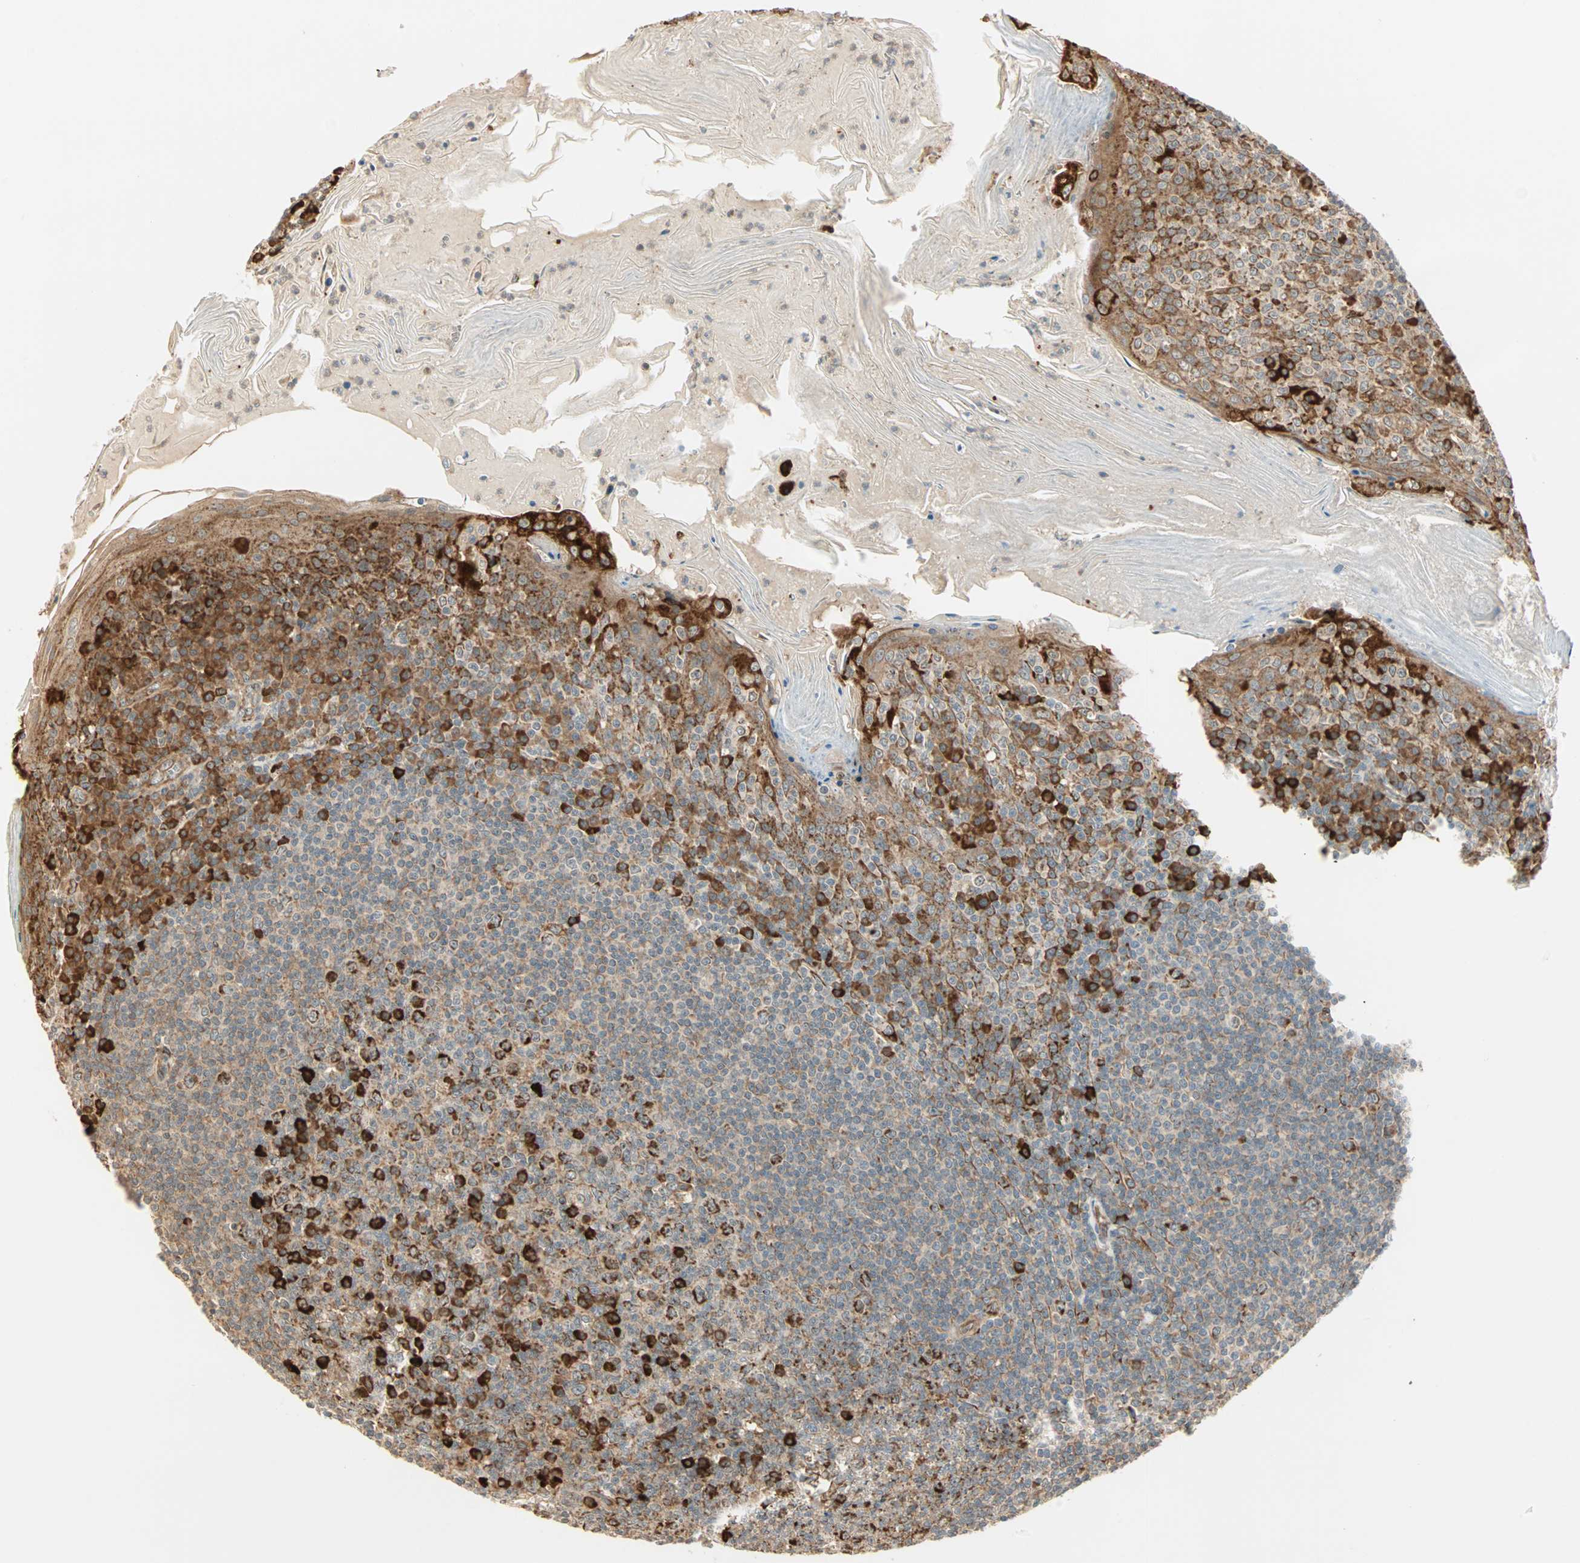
{"staining": {"intensity": "strong", "quantity": ">75%", "location": "cytoplasmic/membranous"}, "tissue": "tonsil", "cell_type": "Germinal center cells", "image_type": "normal", "snomed": [{"axis": "morphology", "description": "Normal tissue, NOS"}, {"axis": "topography", "description": "Tonsil"}], "caption": "A brown stain highlights strong cytoplasmic/membranous expression of a protein in germinal center cells of normal tonsil.", "gene": "P4HA1", "patient": {"sex": "male", "age": 31}}